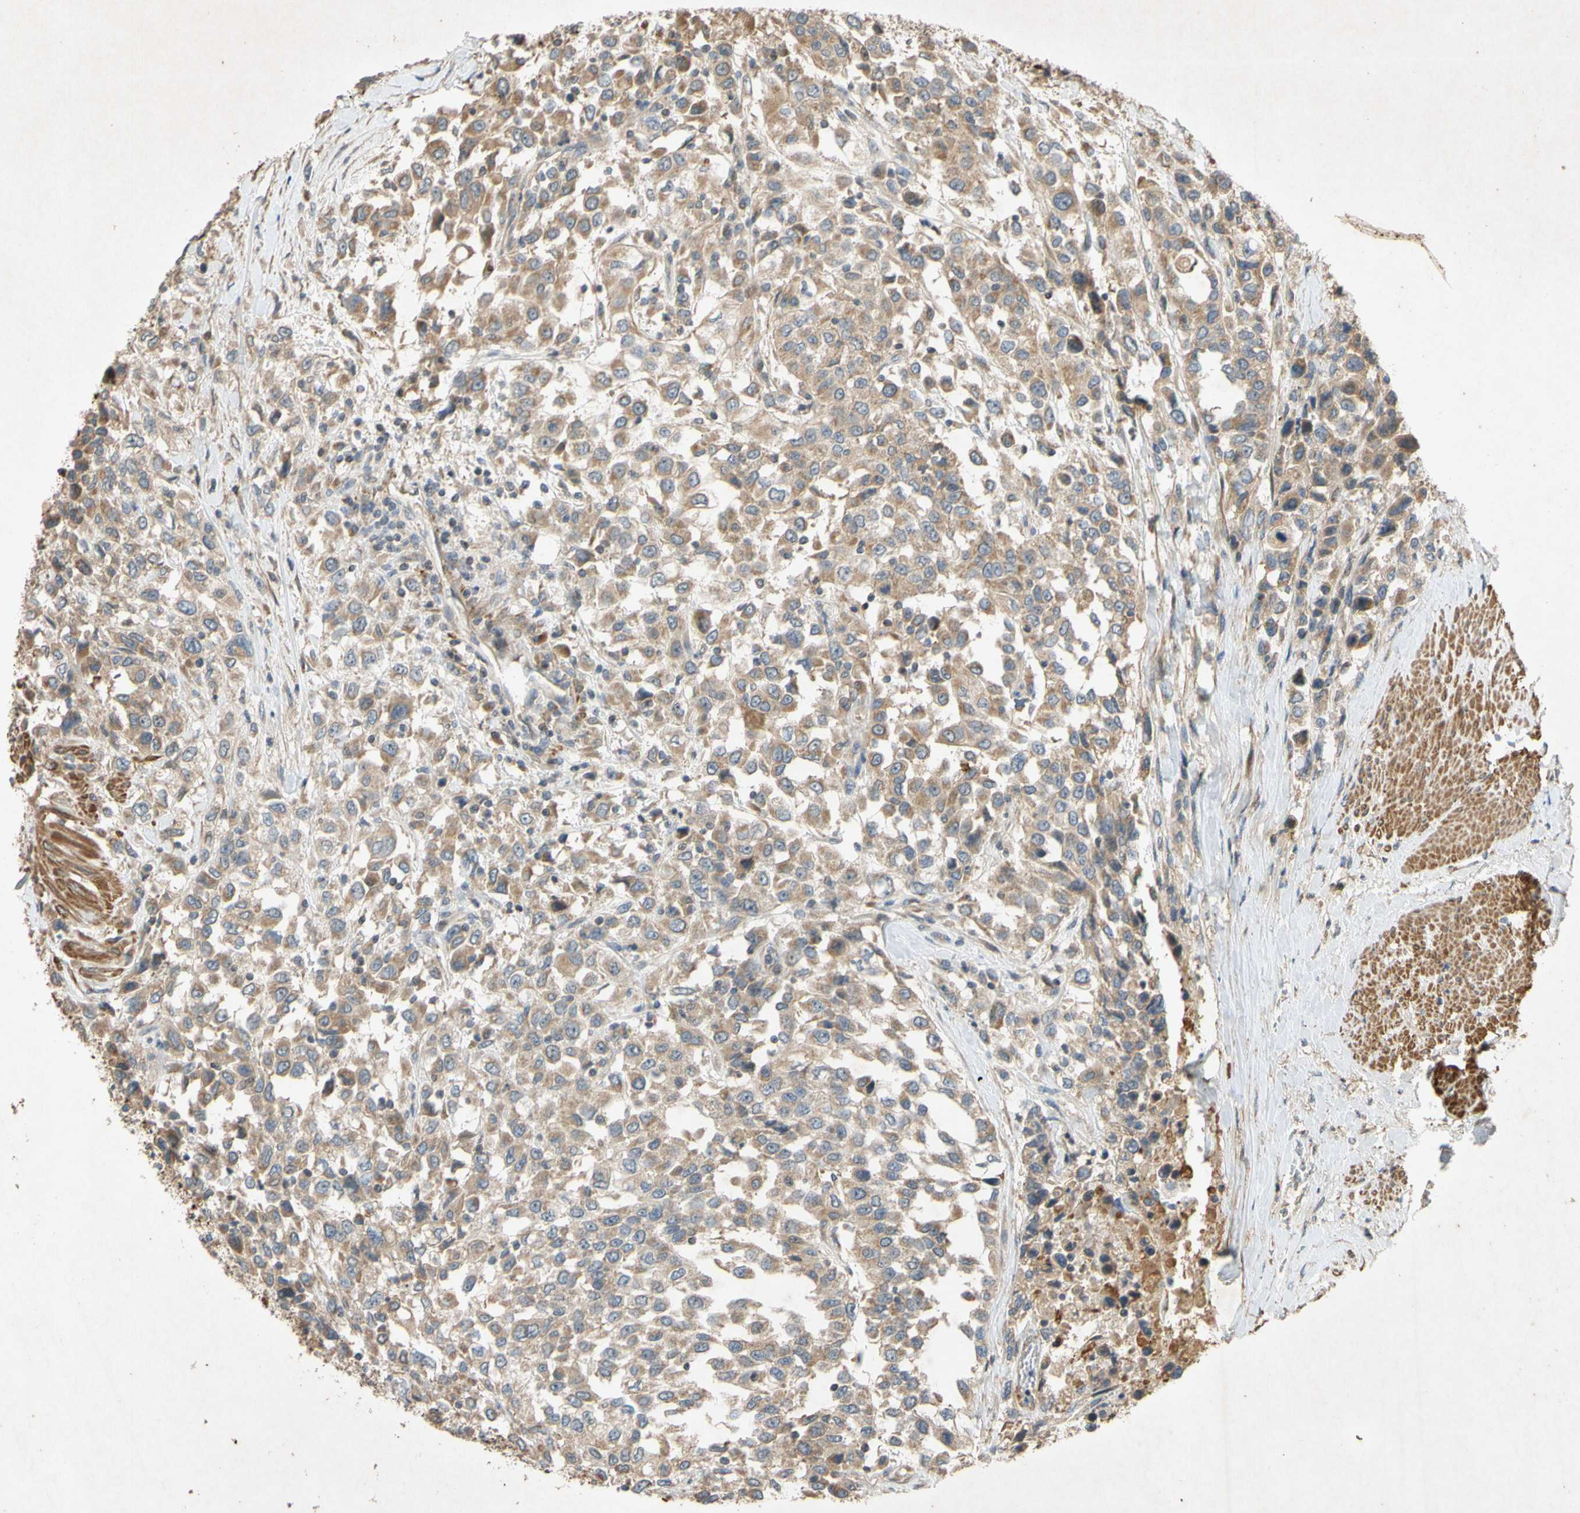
{"staining": {"intensity": "moderate", "quantity": ">75%", "location": "cytoplasmic/membranous"}, "tissue": "urothelial cancer", "cell_type": "Tumor cells", "image_type": "cancer", "snomed": [{"axis": "morphology", "description": "Urothelial carcinoma, High grade"}, {"axis": "topography", "description": "Urinary bladder"}], "caption": "Moderate cytoplasmic/membranous protein staining is appreciated in approximately >75% of tumor cells in urothelial cancer. The protein is shown in brown color, while the nuclei are stained blue.", "gene": "PARD6A", "patient": {"sex": "female", "age": 80}}